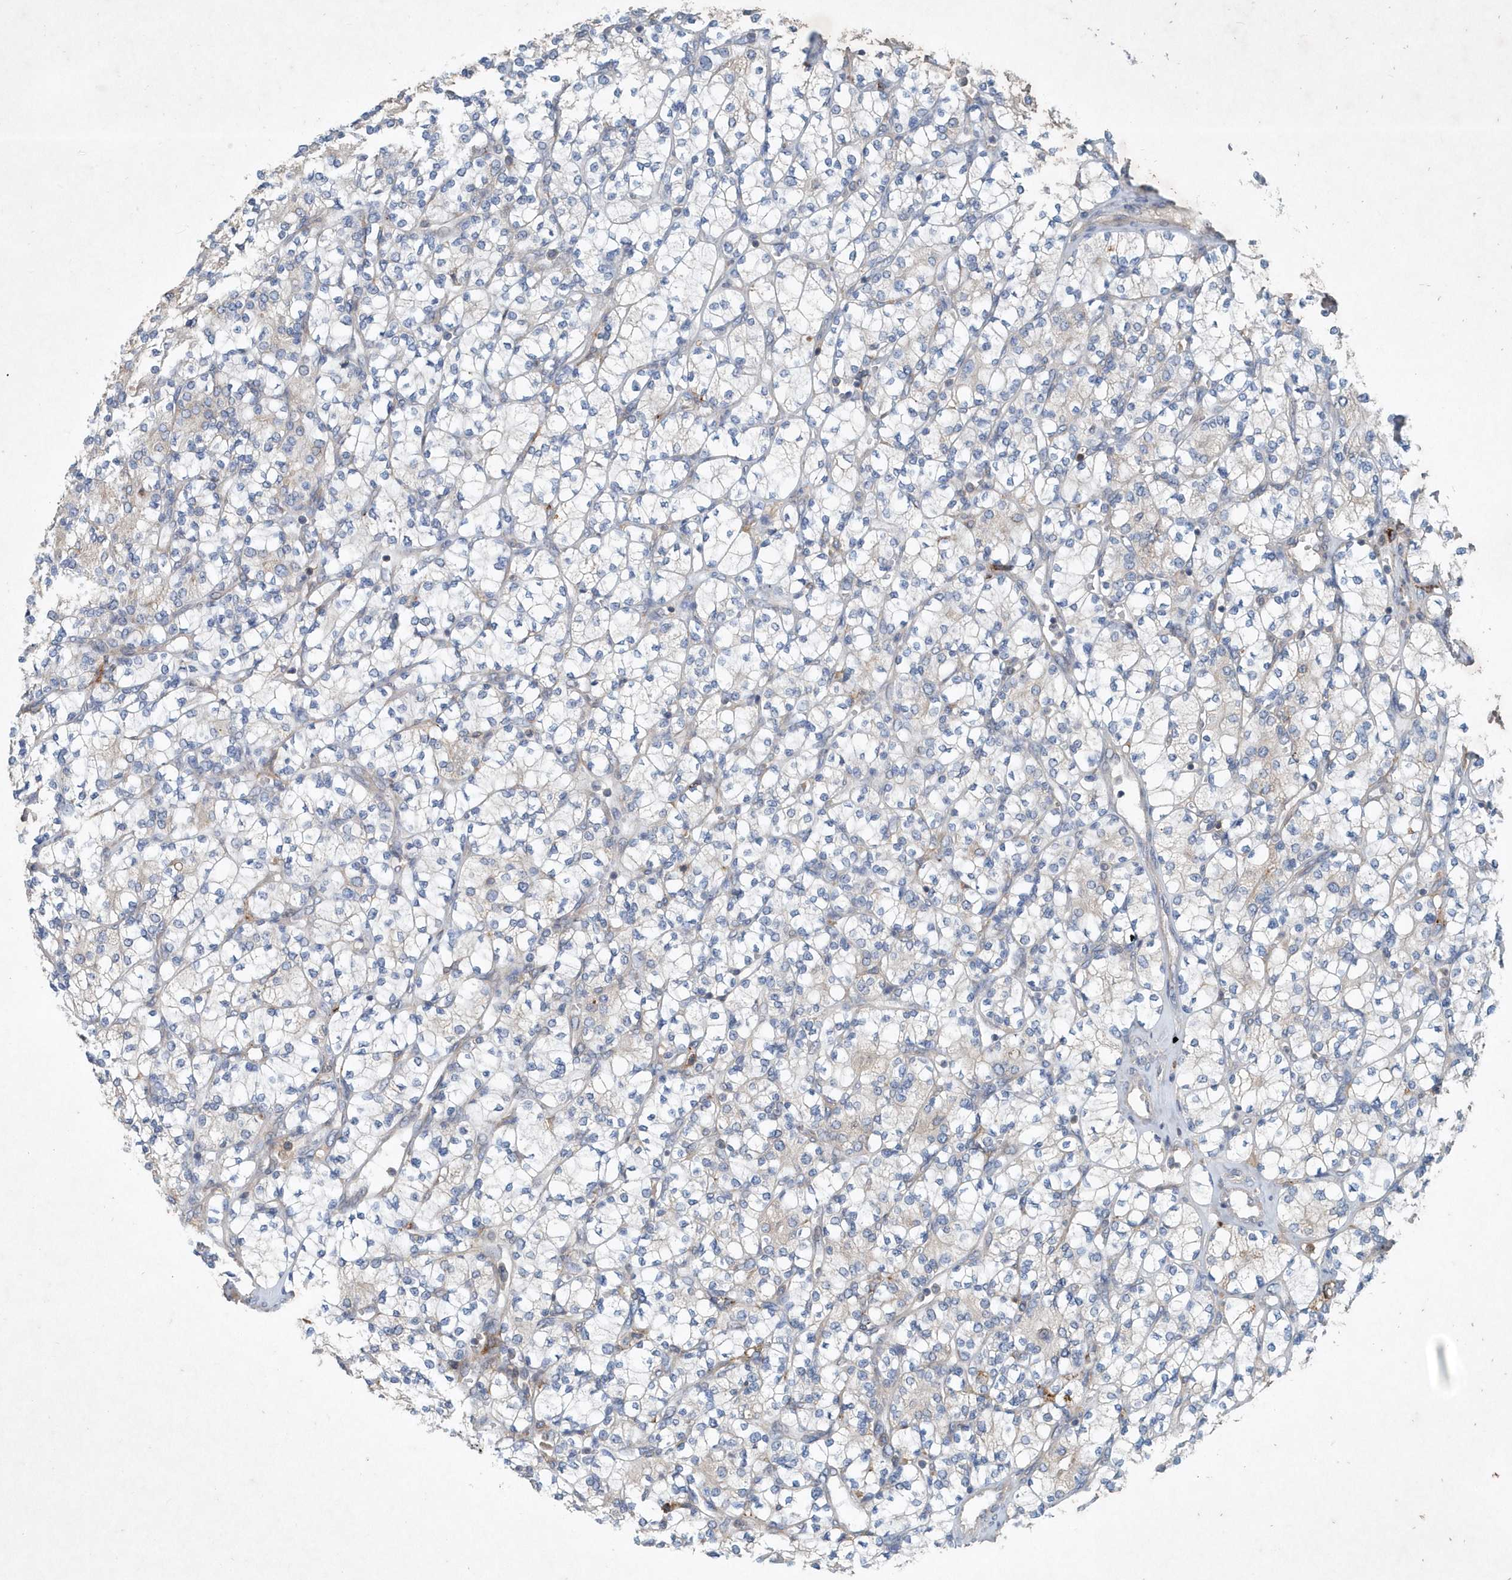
{"staining": {"intensity": "negative", "quantity": "none", "location": "none"}, "tissue": "renal cancer", "cell_type": "Tumor cells", "image_type": "cancer", "snomed": [{"axis": "morphology", "description": "Adenocarcinoma, NOS"}, {"axis": "topography", "description": "Kidney"}], "caption": "Protein analysis of renal cancer shows no significant positivity in tumor cells. The staining is performed using DAB brown chromogen with nuclei counter-stained in using hematoxylin.", "gene": "P2RY10", "patient": {"sex": "male", "age": 77}}